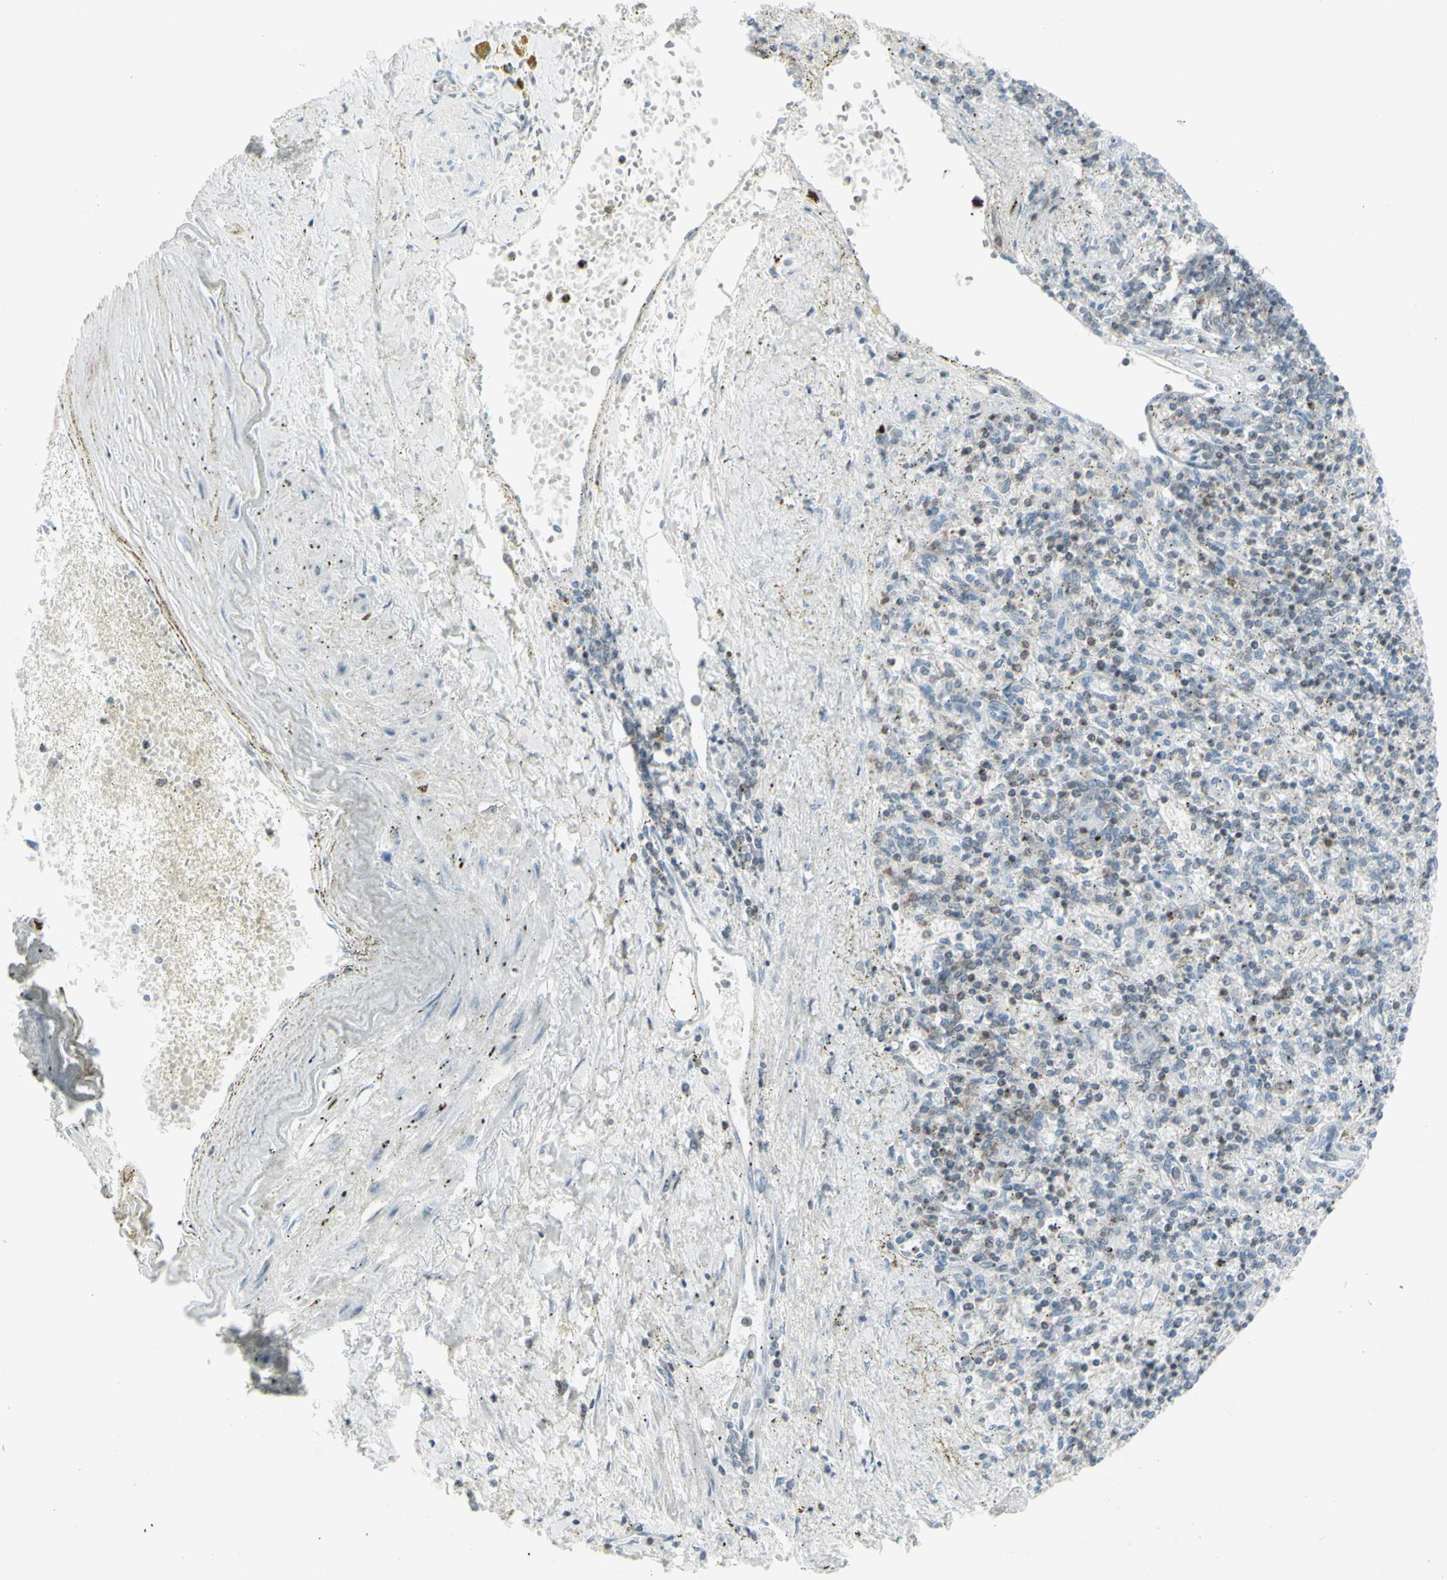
{"staining": {"intensity": "weak", "quantity": "25%-75%", "location": "cytoplasmic/membranous"}, "tissue": "spleen", "cell_type": "Cells in red pulp", "image_type": "normal", "snomed": [{"axis": "morphology", "description": "Normal tissue, NOS"}, {"axis": "topography", "description": "Spleen"}], "caption": "DAB (3,3'-diaminobenzidine) immunohistochemical staining of benign human spleen exhibits weak cytoplasmic/membranous protein staining in about 25%-75% of cells in red pulp.", "gene": "NRG1", "patient": {"sex": "male", "age": 72}}